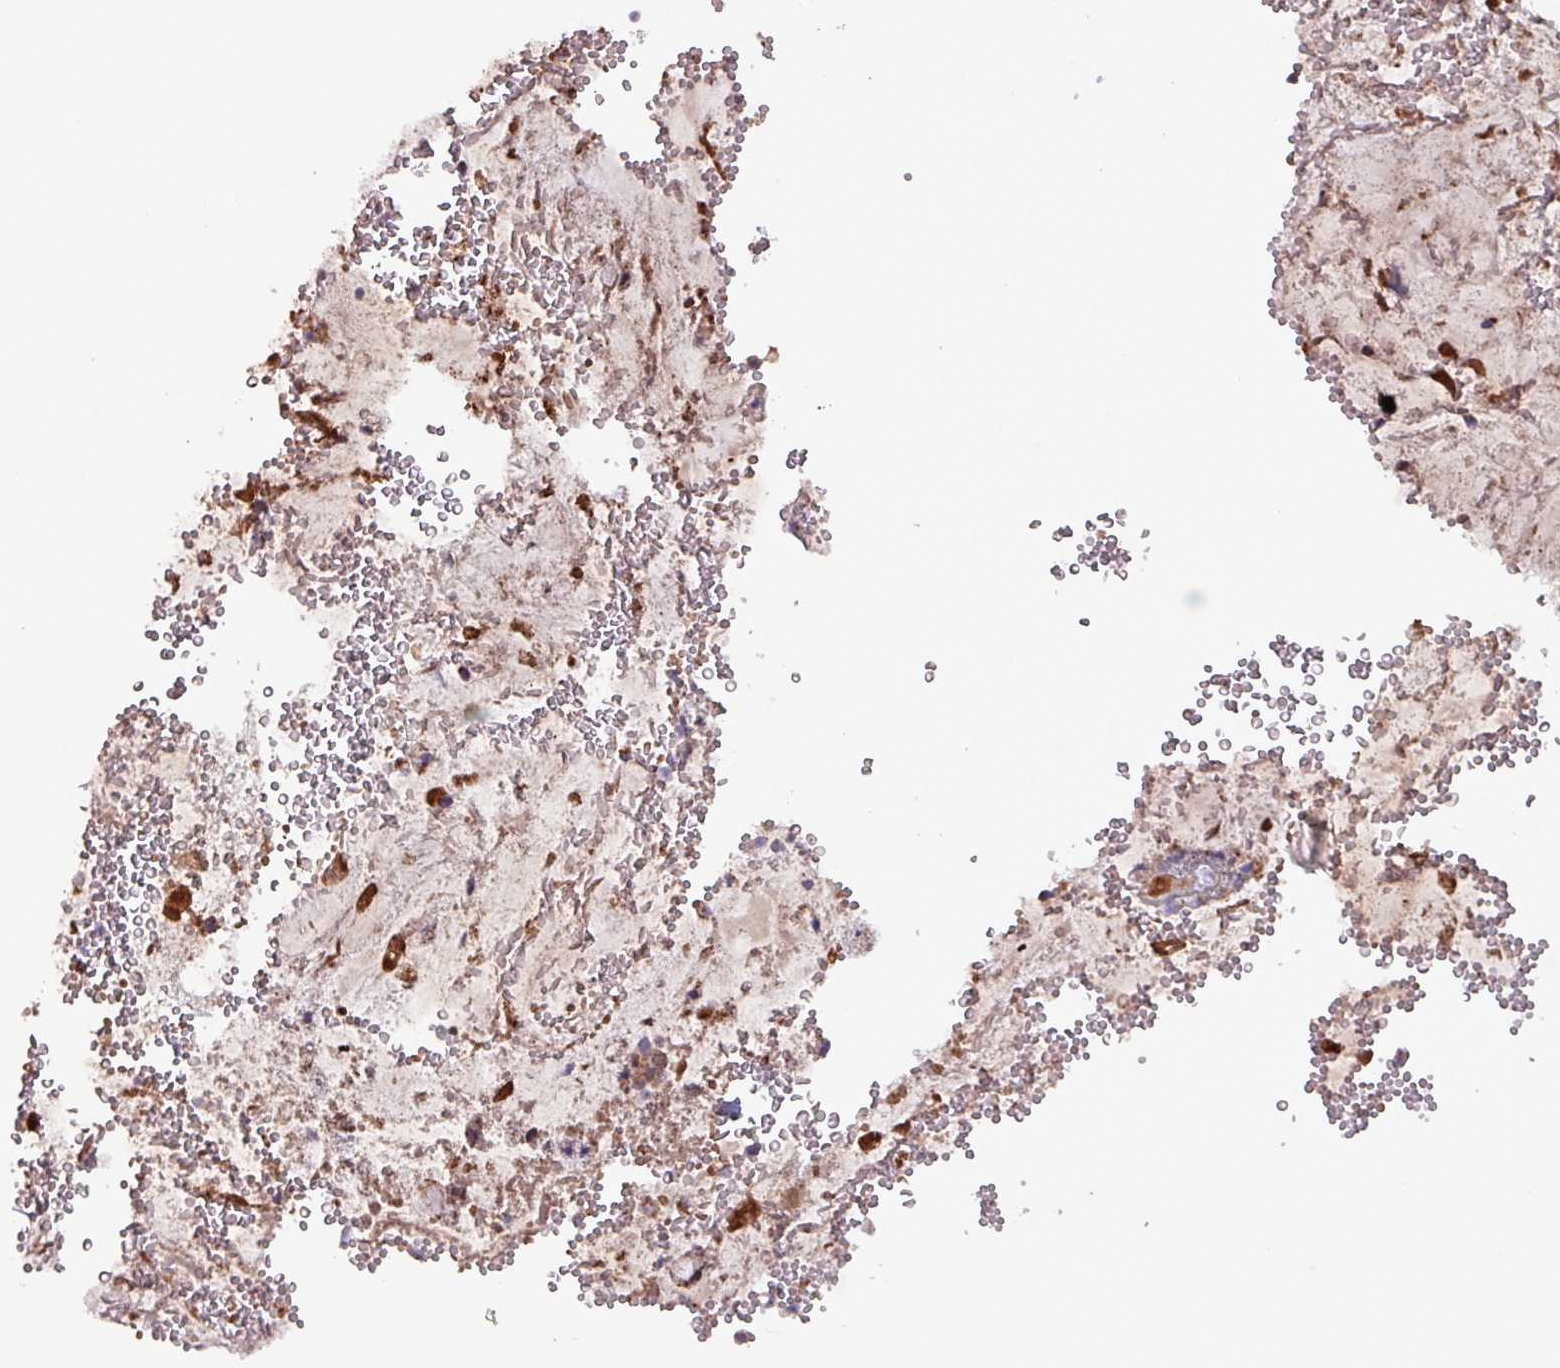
{"staining": {"intensity": "moderate", "quantity": ">75%", "location": "cytoplasmic/membranous"}, "tissue": "stomach", "cell_type": "Glandular cells", "image_type": "normal", "snomed": [{"axis": "morphology", "description": "Normal tissue, NOS"}, {"axis": "topography", "description": "Stomach, upper"}], "caption": "Immunohistochemistry micrograph of benign human stomach stained for a protein (brown), which shows medium levels of moderate cytoplasmic/membranous positivity in approximately >75% of glandular cells.", "gene": "ZNF322", "patient": {"sex": "male", "age": 52}}